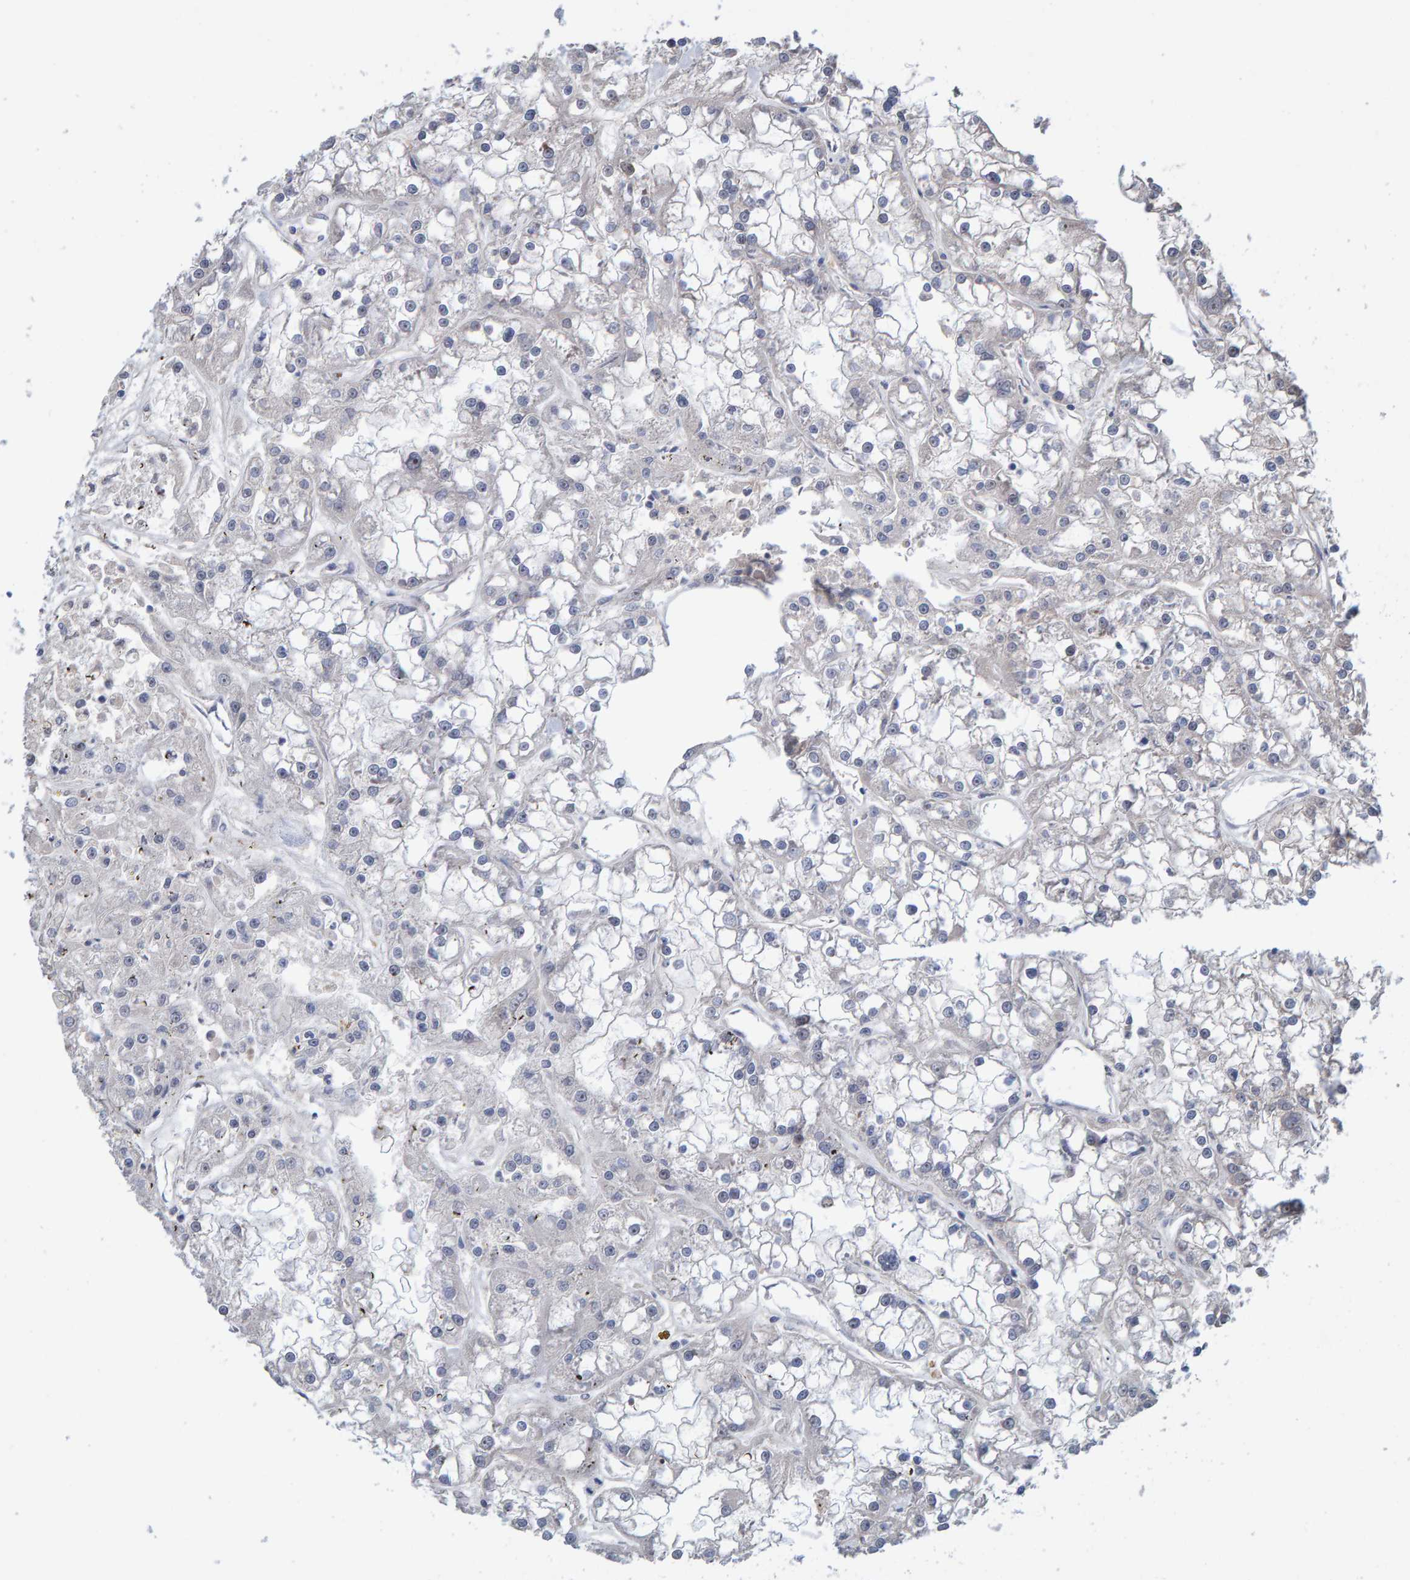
{"staining": {"intensity": "negative", "quantity": "none", "location": "none"}, "tissue": "renal cancer", "cell_type": "Tumor cells", "image_type": "cancer", "snomed": [{"axis": "morphology", "description": "Adenocarcinoma, NOS"}, {"axis": "topography", "description": "Kidney"}], "caption": "High power microscopy micrograph of an immunohistochemistry (IHC) photomicrograph of adenocarcinoma (renal), revealing no significant positivity in tumor cells.", "gene": "MFSD6L", "patient": {"sex": "female", "age": 52}}